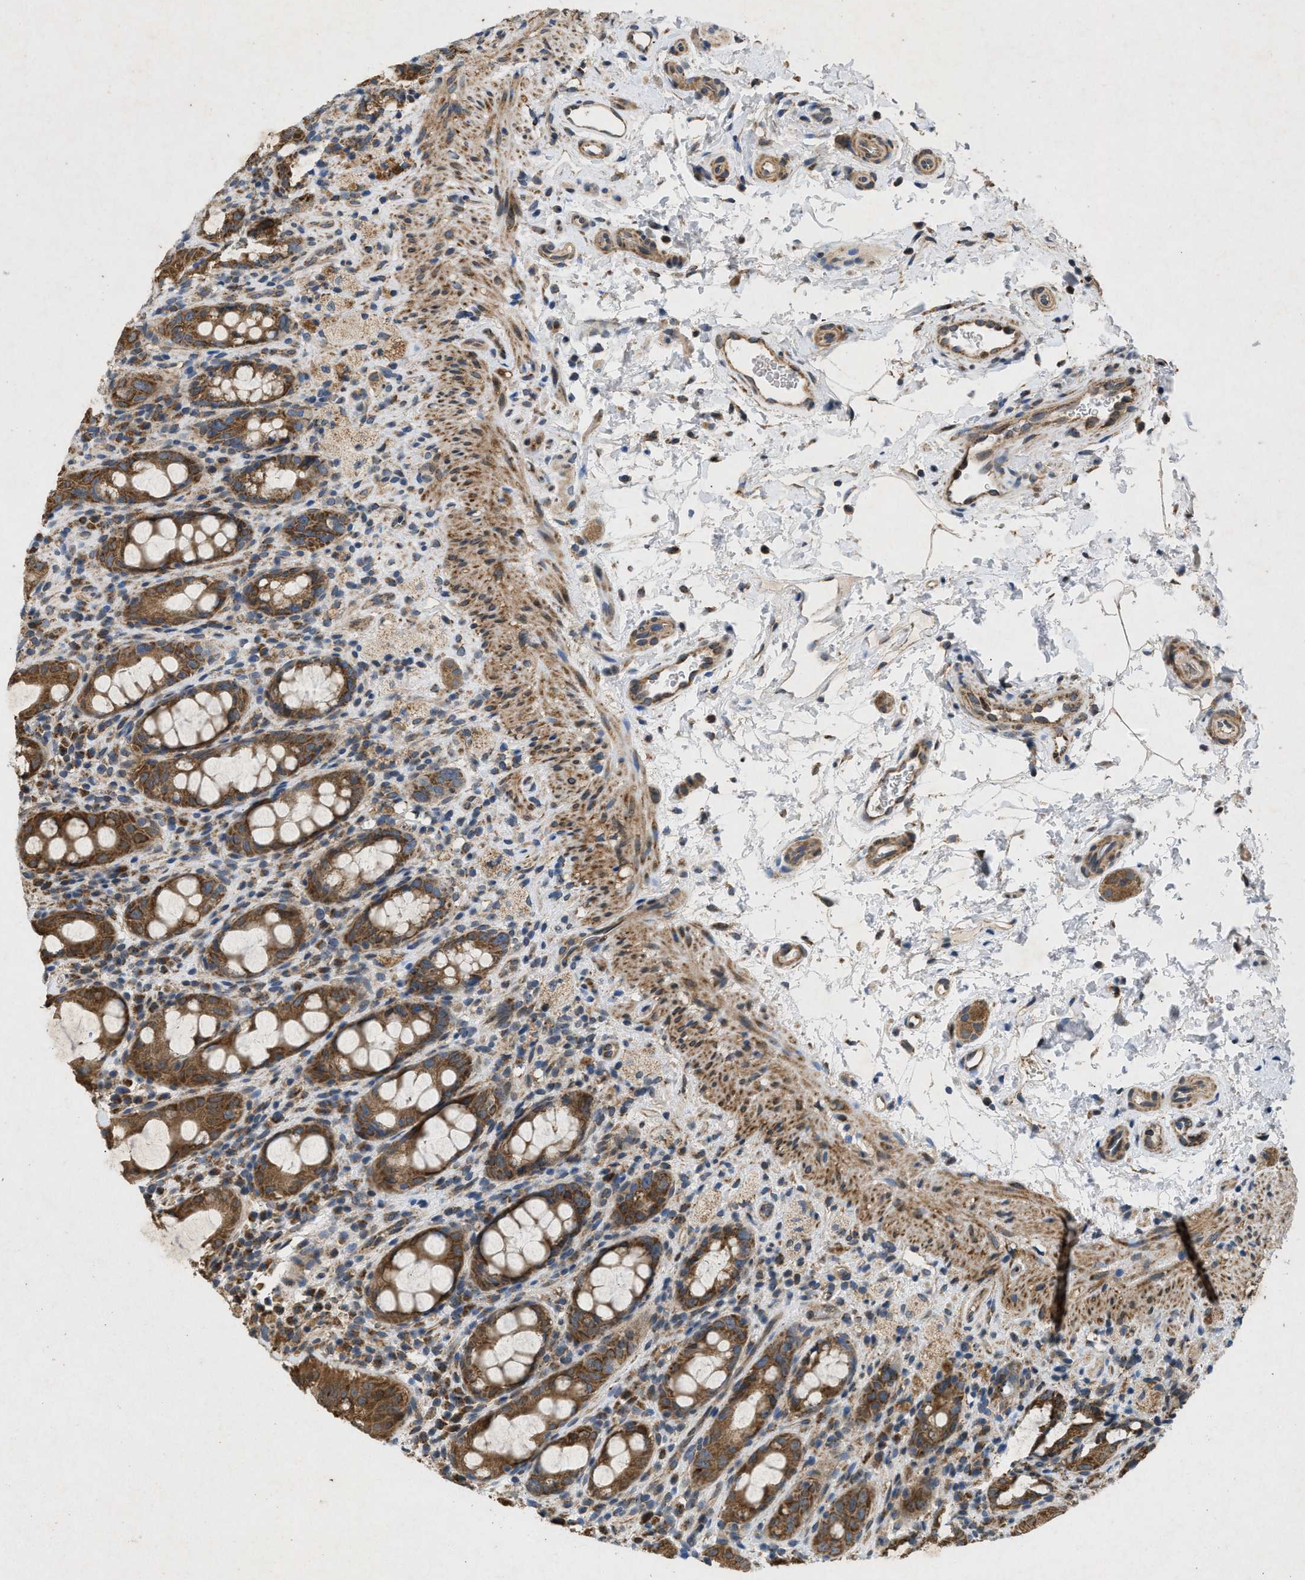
{"staining": {"intensity": "moderate", "quantity": ">75%", "location": "cytoplasmic/membranous"}, "tissue": "rectum", "cell_type": "Glandular cells", "image_type": "normal", "snomed": [{"axis": "morphology", "description": "Normal tissue, NOS"}, {"axis": "topography", "description": "Rectum"}], "caption": "This micrograph shows unremarkable rectum stained with IHC to label a protein in brown. The cytoplasmic/membranous of glandular cells show moderate positivity for the protein. Nuclei are counter-stained blue.", "gene": "PRKG2", "patient": {"sex": "male", "age": 44}}